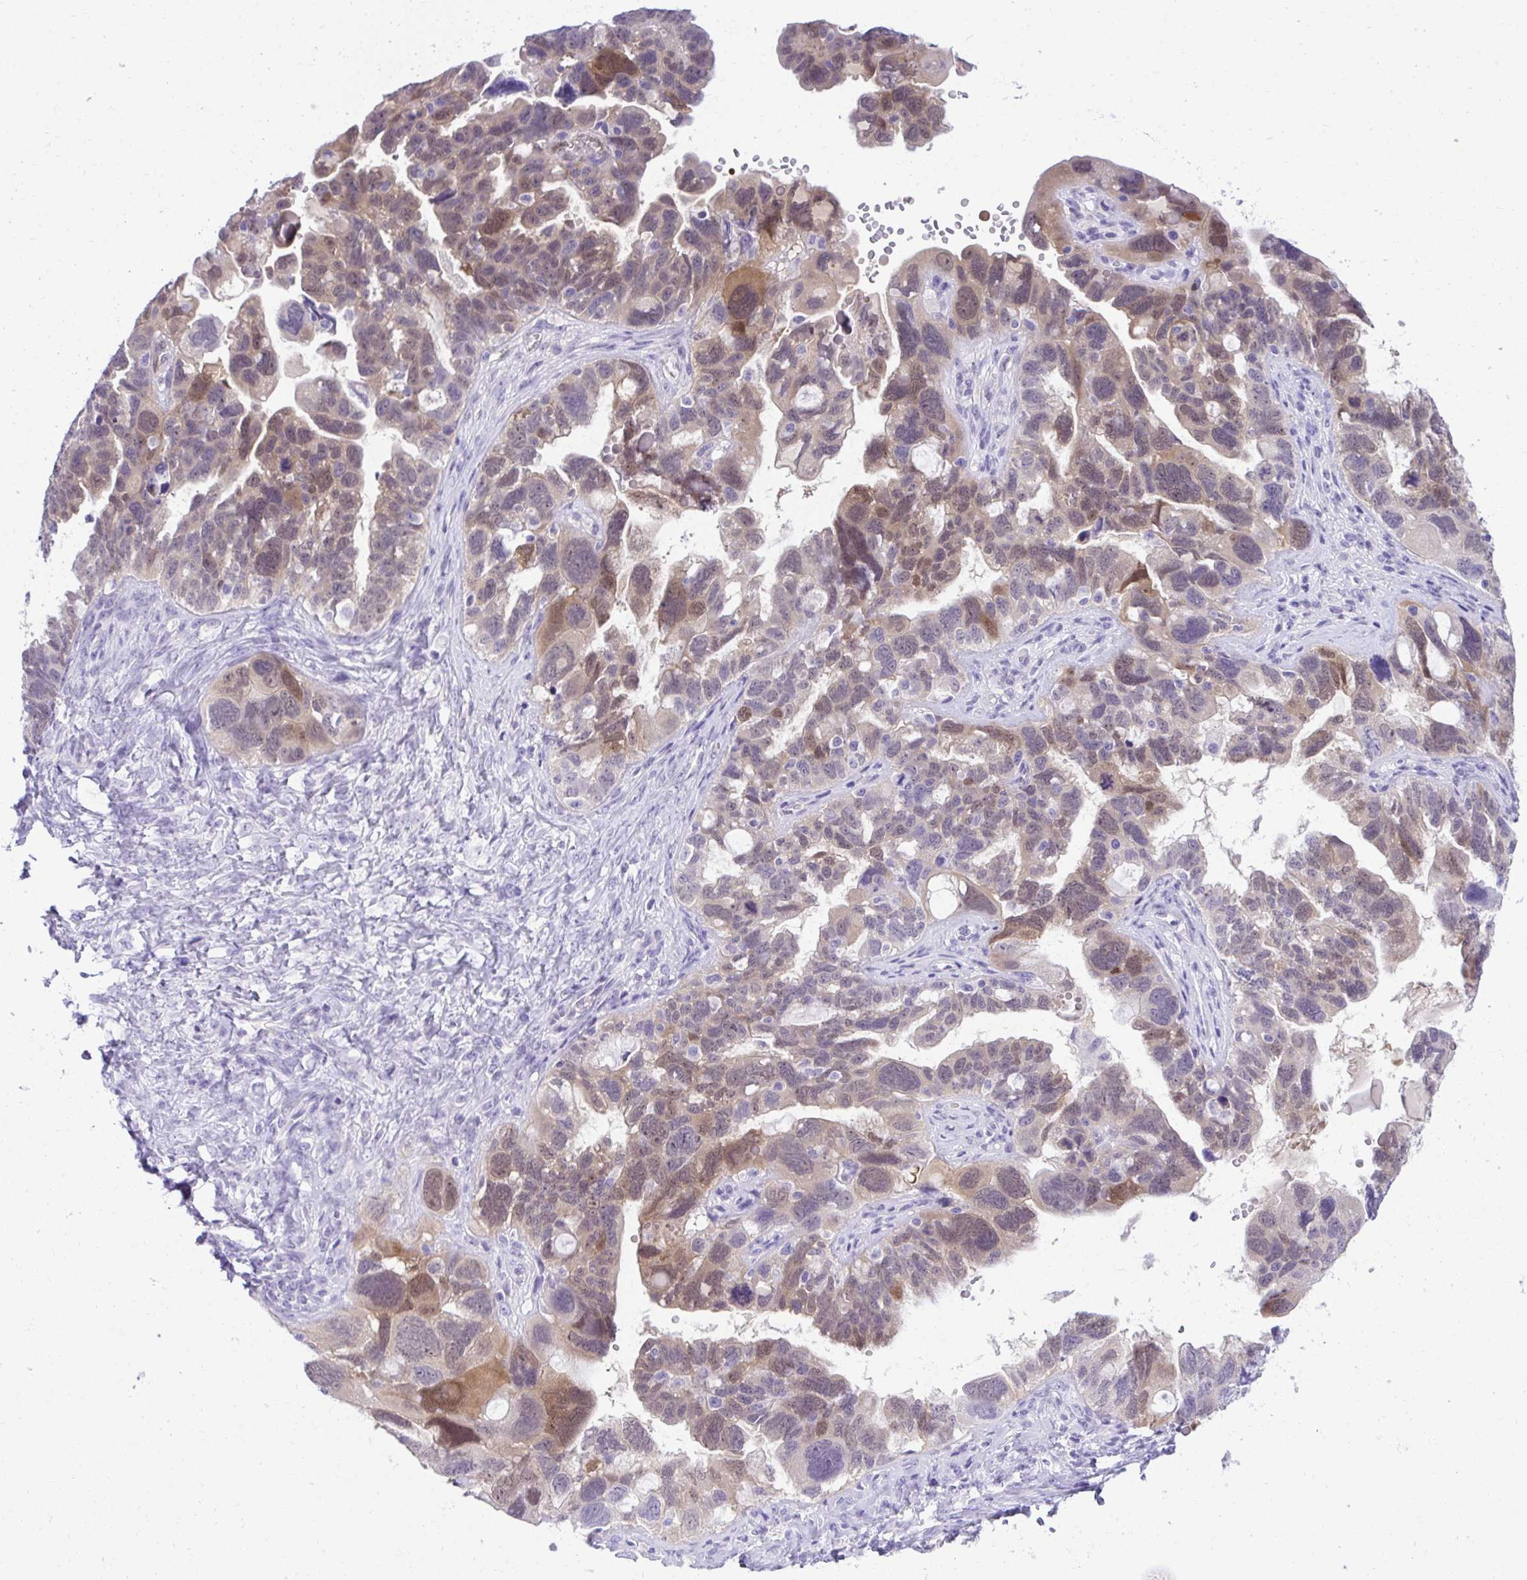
{"staining": {"intensity": "moderate", "quantity": "25%-75%", "location": "cytoplasmic/membranous,nuclear"}, "tissue": "ovarian cancer", "cell_type": "Tumor cells", "image_type": "cancer", "snomed": [{"axis": "morphology", "description": "Cystadenocarcinoma, serous, NOS"}, {"axis": "topography", "description": "Ovary"}], "caption": "High-power microscopy captured an IHC micrograph of serous cystadenocarcinoma (ovarian), revealing moderate cytoplasmic/membranous and nuclear staining in approximately 25%-75% of tumor cells.", "gene": "PGM2L1", "patient": {"sex": "female", "age": 60}}